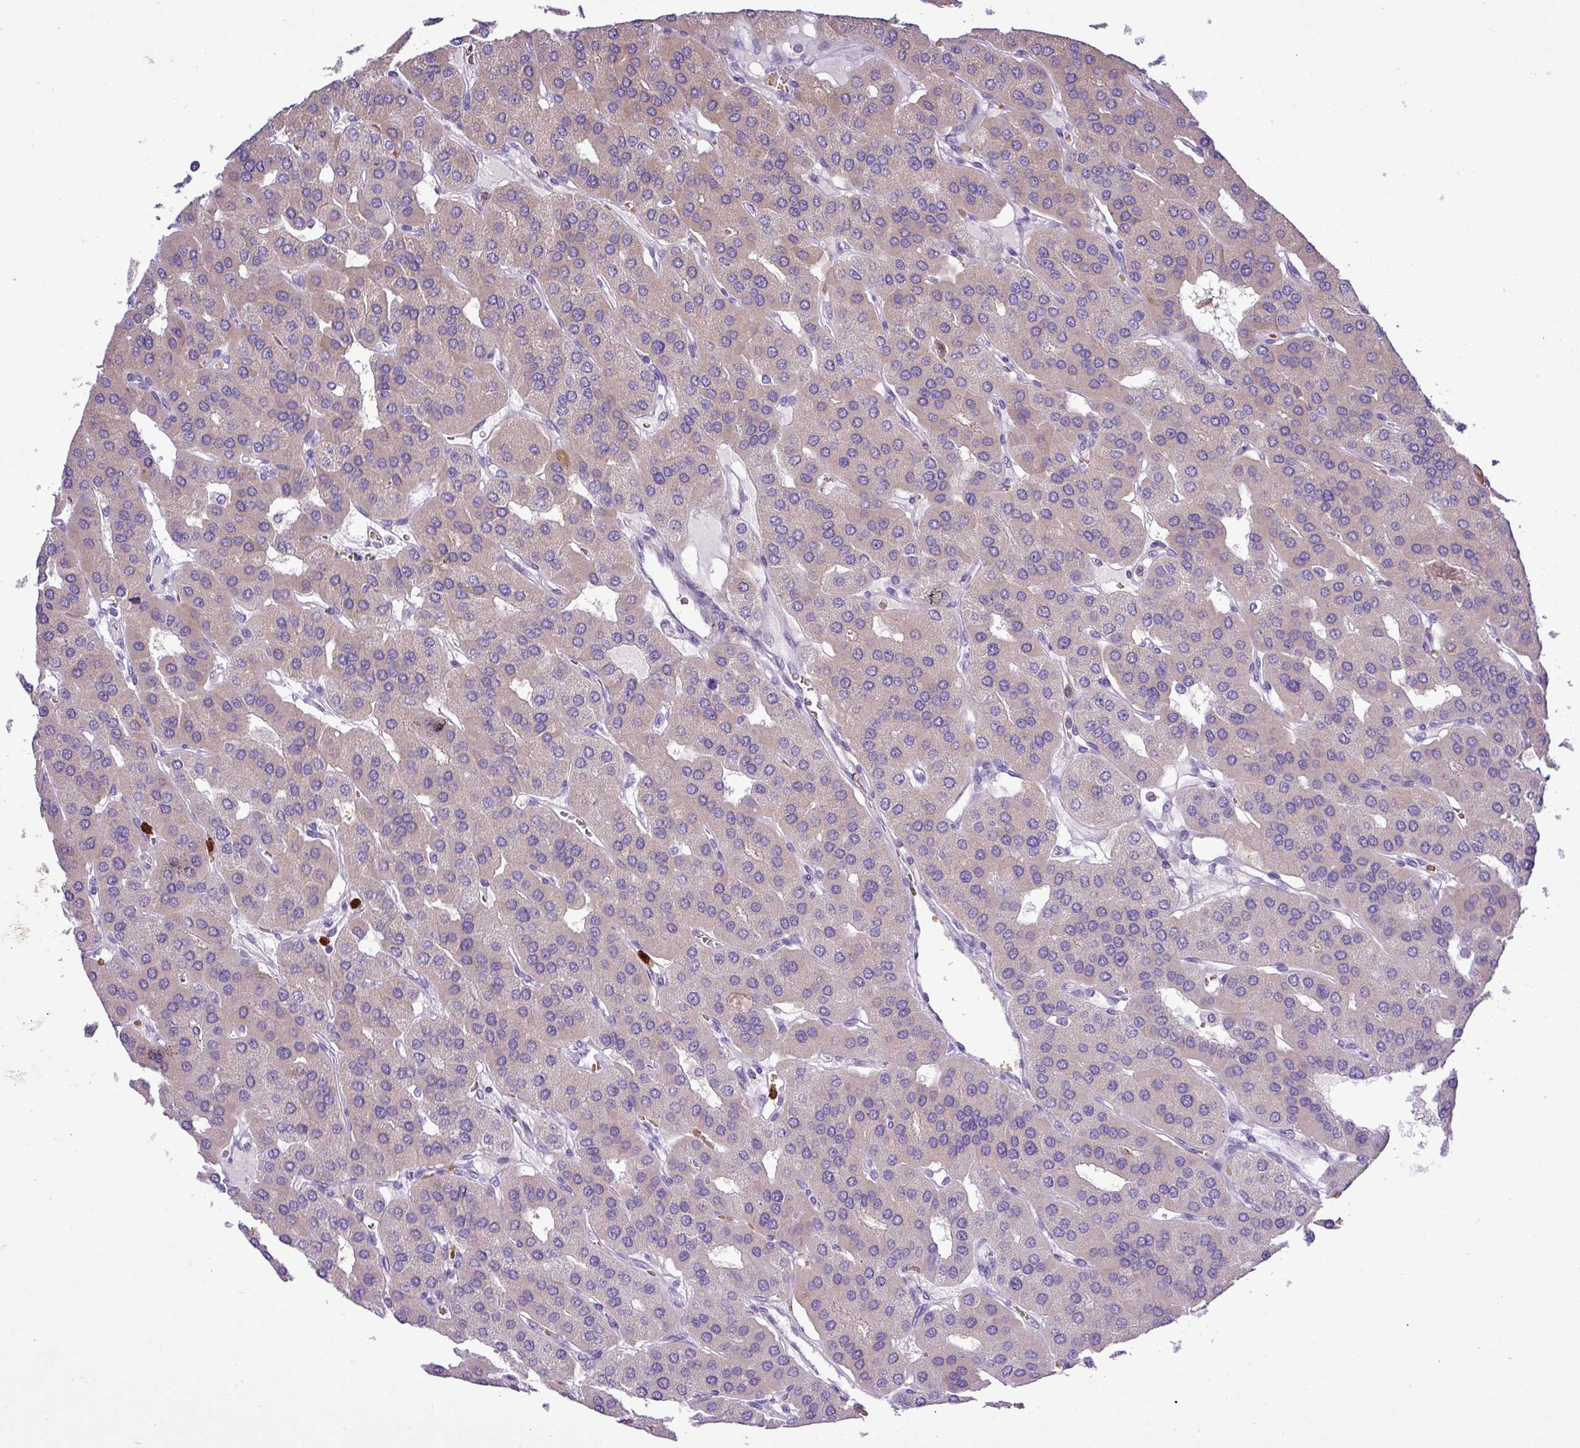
{"staining": {"intensity": "negative", "quantity": "none", "location": "none"}, "tissue": "parathyroid gland", "cell_type": "Glandular cells", "image_type": "normal", "snomed": [{"axis": "morphology", "description": "Normal tissue, NOS"}, {"axis": "morphology", "description": "Adenoma, NOS"}, {"axis": "topography", "description": "Parathyroid gland"}], "caption": "This is an immunohistochemistry photomicrograph of normal human parathyroid gland. There is no positivity in glandular cells.", "gene": "MGAT4B", "patient": {"sex": "female", "age": 86}}